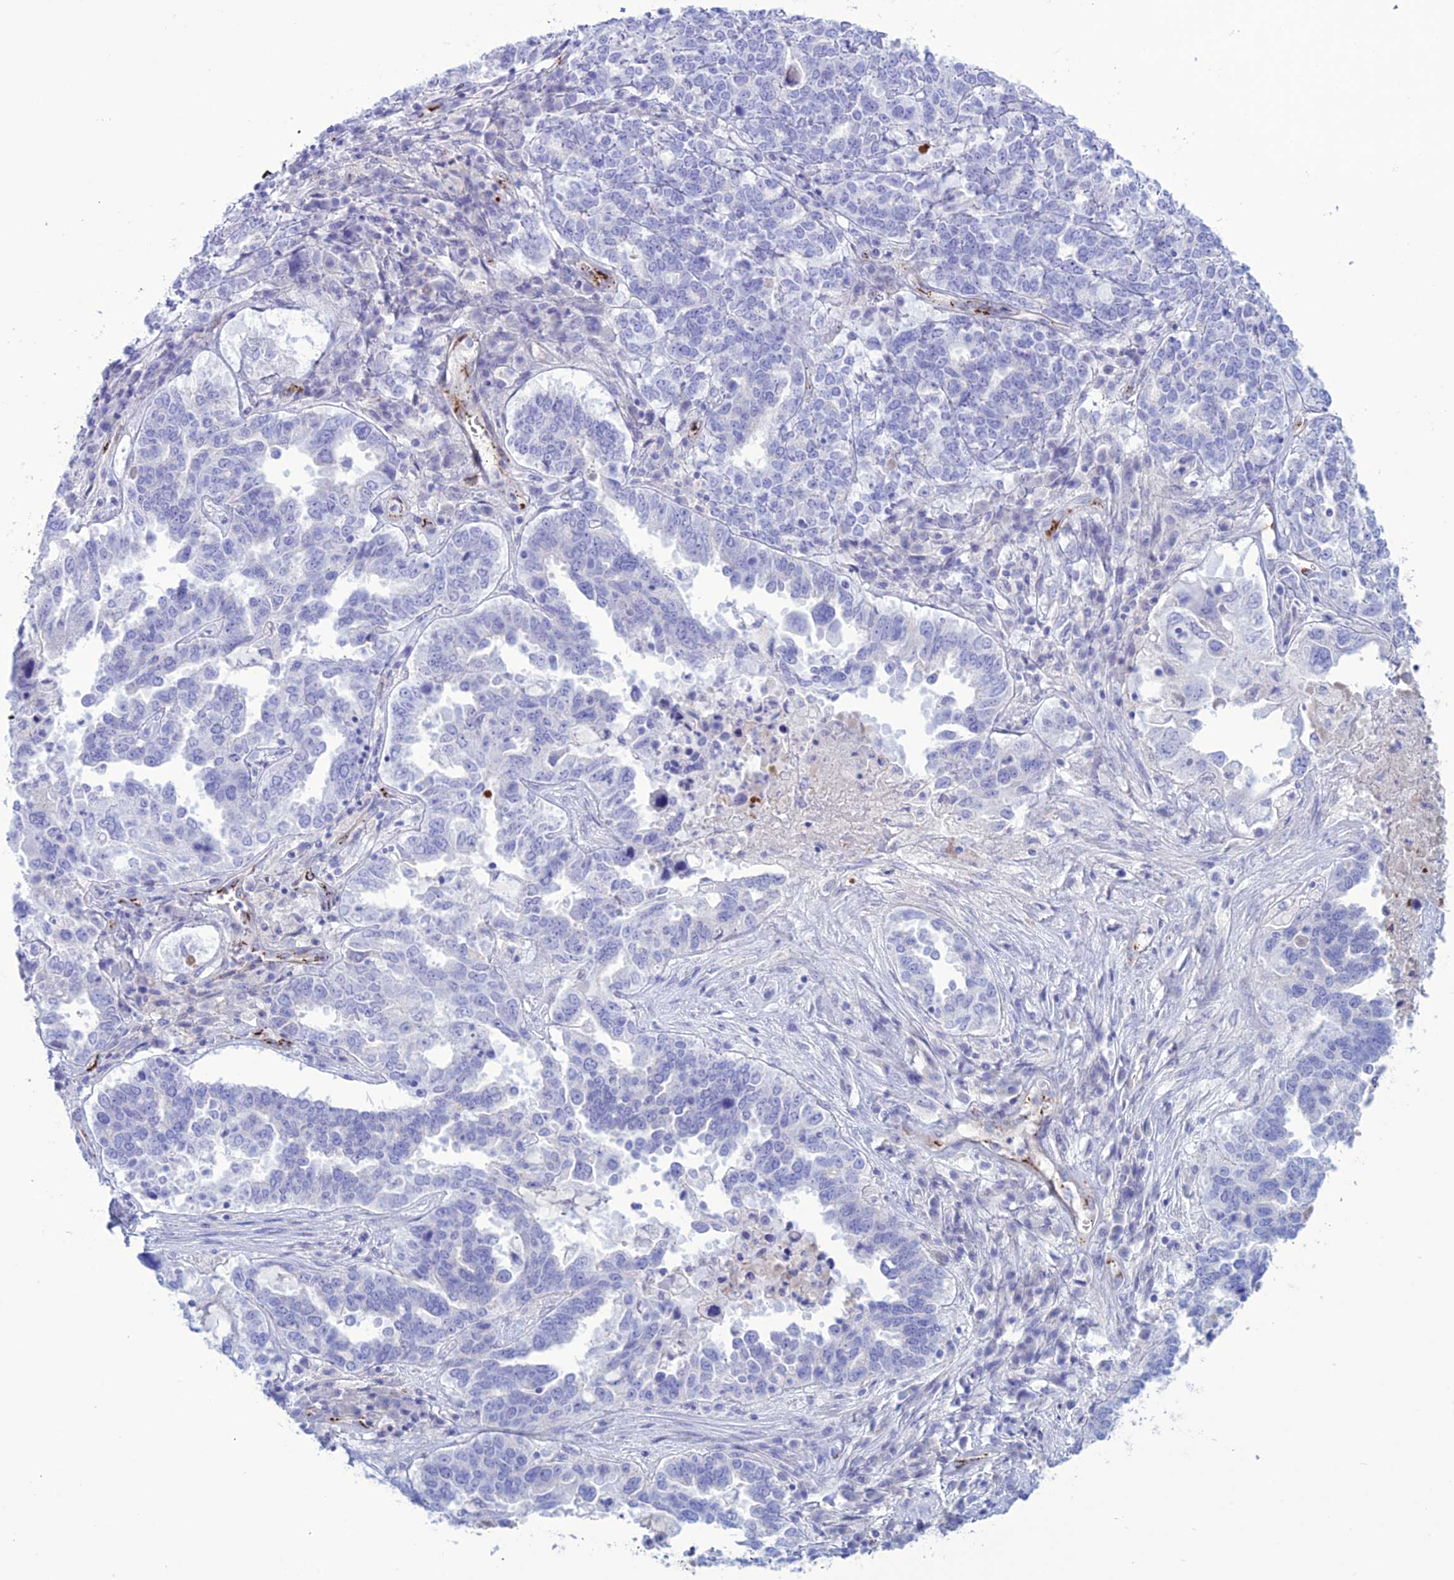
{"staining": {"intensity": "negative", "quantity": "none", "location": "none"}, "tissue": "ovarian cancer", "cell_type": "Tumor cells", "image_type": "cancer", "snomed": [{"axis": "morphology", "description": "Carcinoma, endometroid"}, {"axis": "topography", "description": "Ovary"}], "caption": "Immunohistochemistry micrograph of neoplastic tissue: human ovarian cancer (endometroid carcinoma) stained with DAB (3,3'-diaminobenzidine) reveals no significant protein staining in tumor cells.", "gene": "CDC42EP5", "patient": {"sex": "female", "age": 62}}